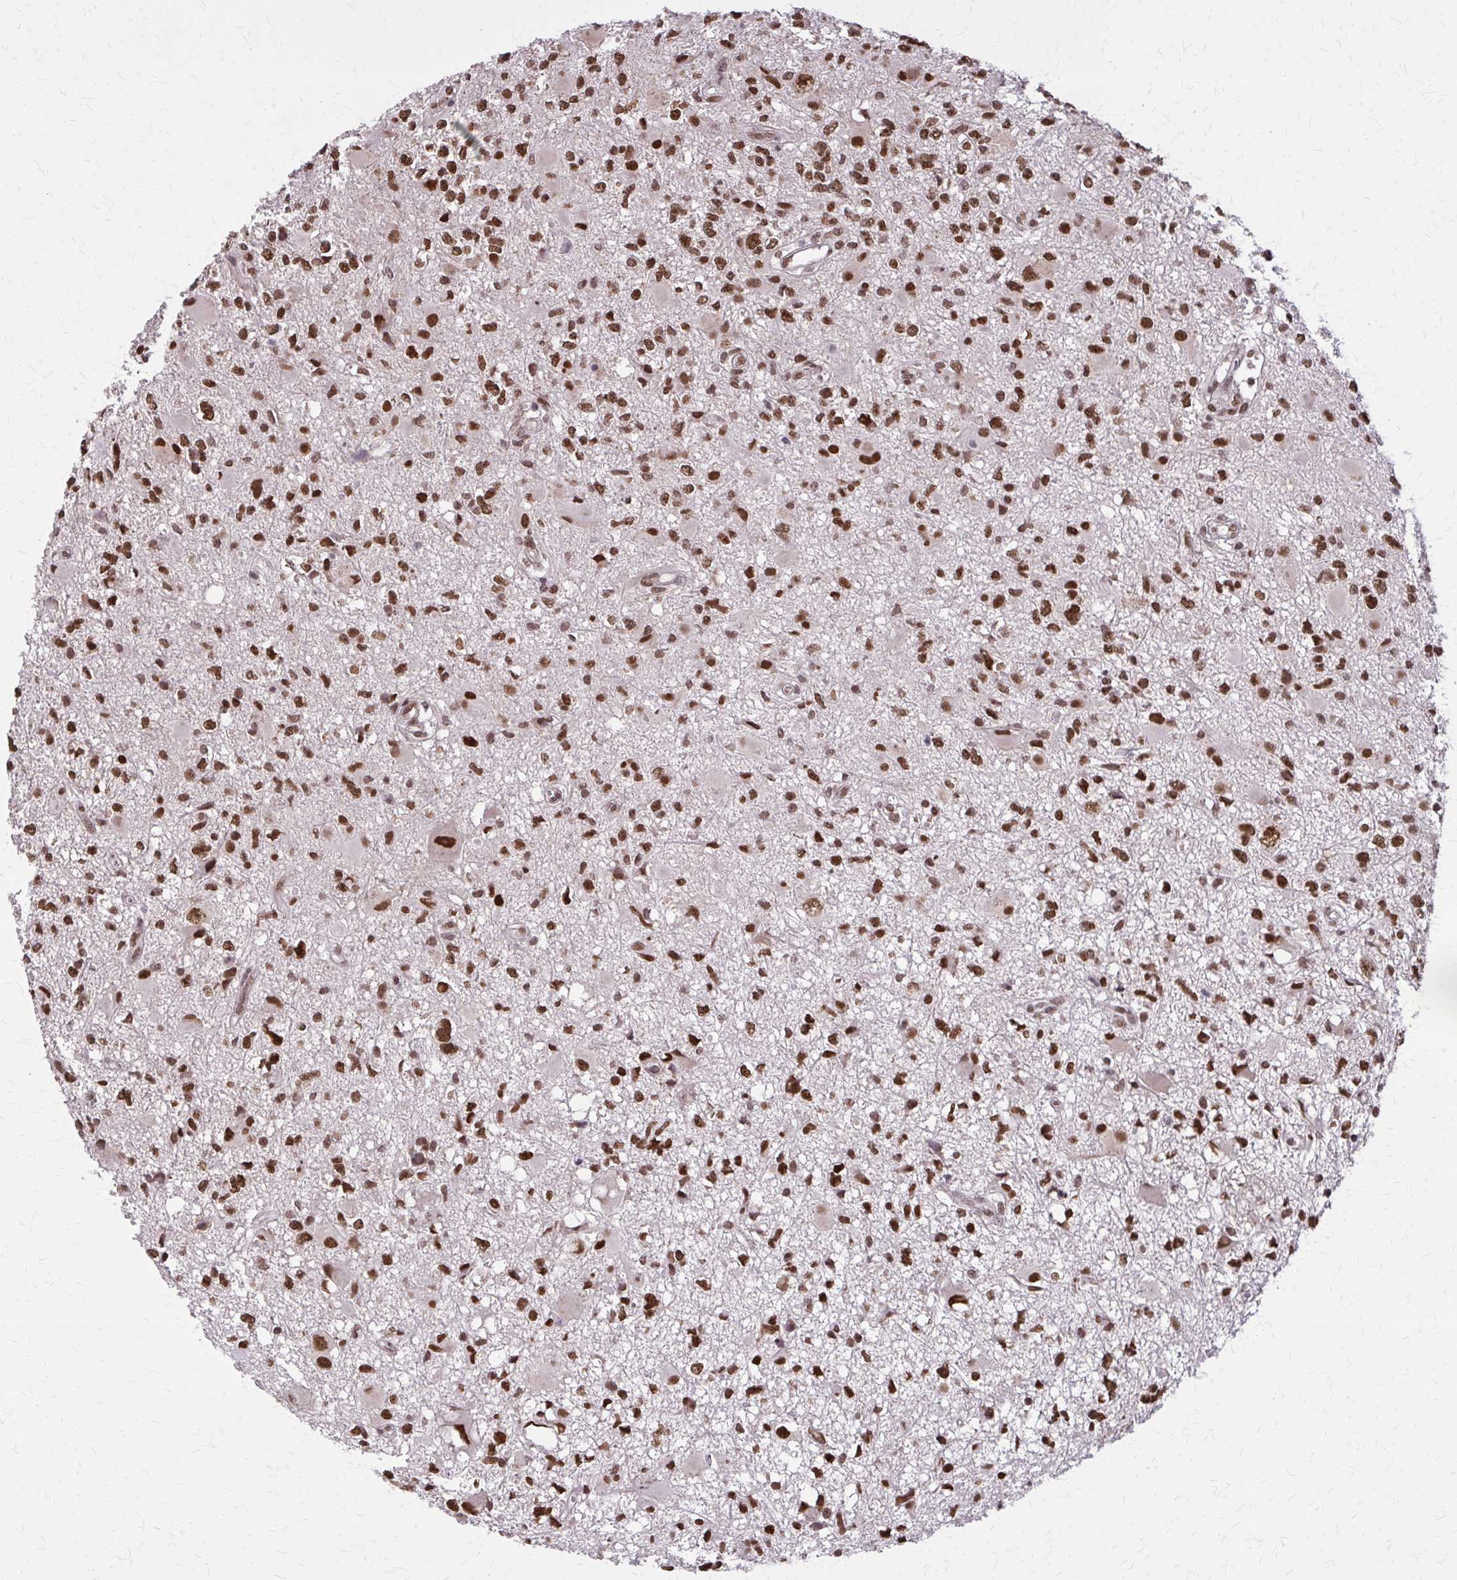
{"staining": {"intensity": "strong", "quantity": ">75%", "location": "nuclear"}, "tissue": "glioma", "cell_type": "Tumor cells", "image_type": "cancer", "snomed": [{"axis": "morphology", "description": "Glioma, malignant, High grade"}, {"axis": "topography", "description": "Brain"}], "caption": "Tumor cells reveal strong nuclear staining in about >75% of cells in malignant glioma (high-grade).", "gene": "TTF1", "patient": {"sex": "male", "age": 54}}